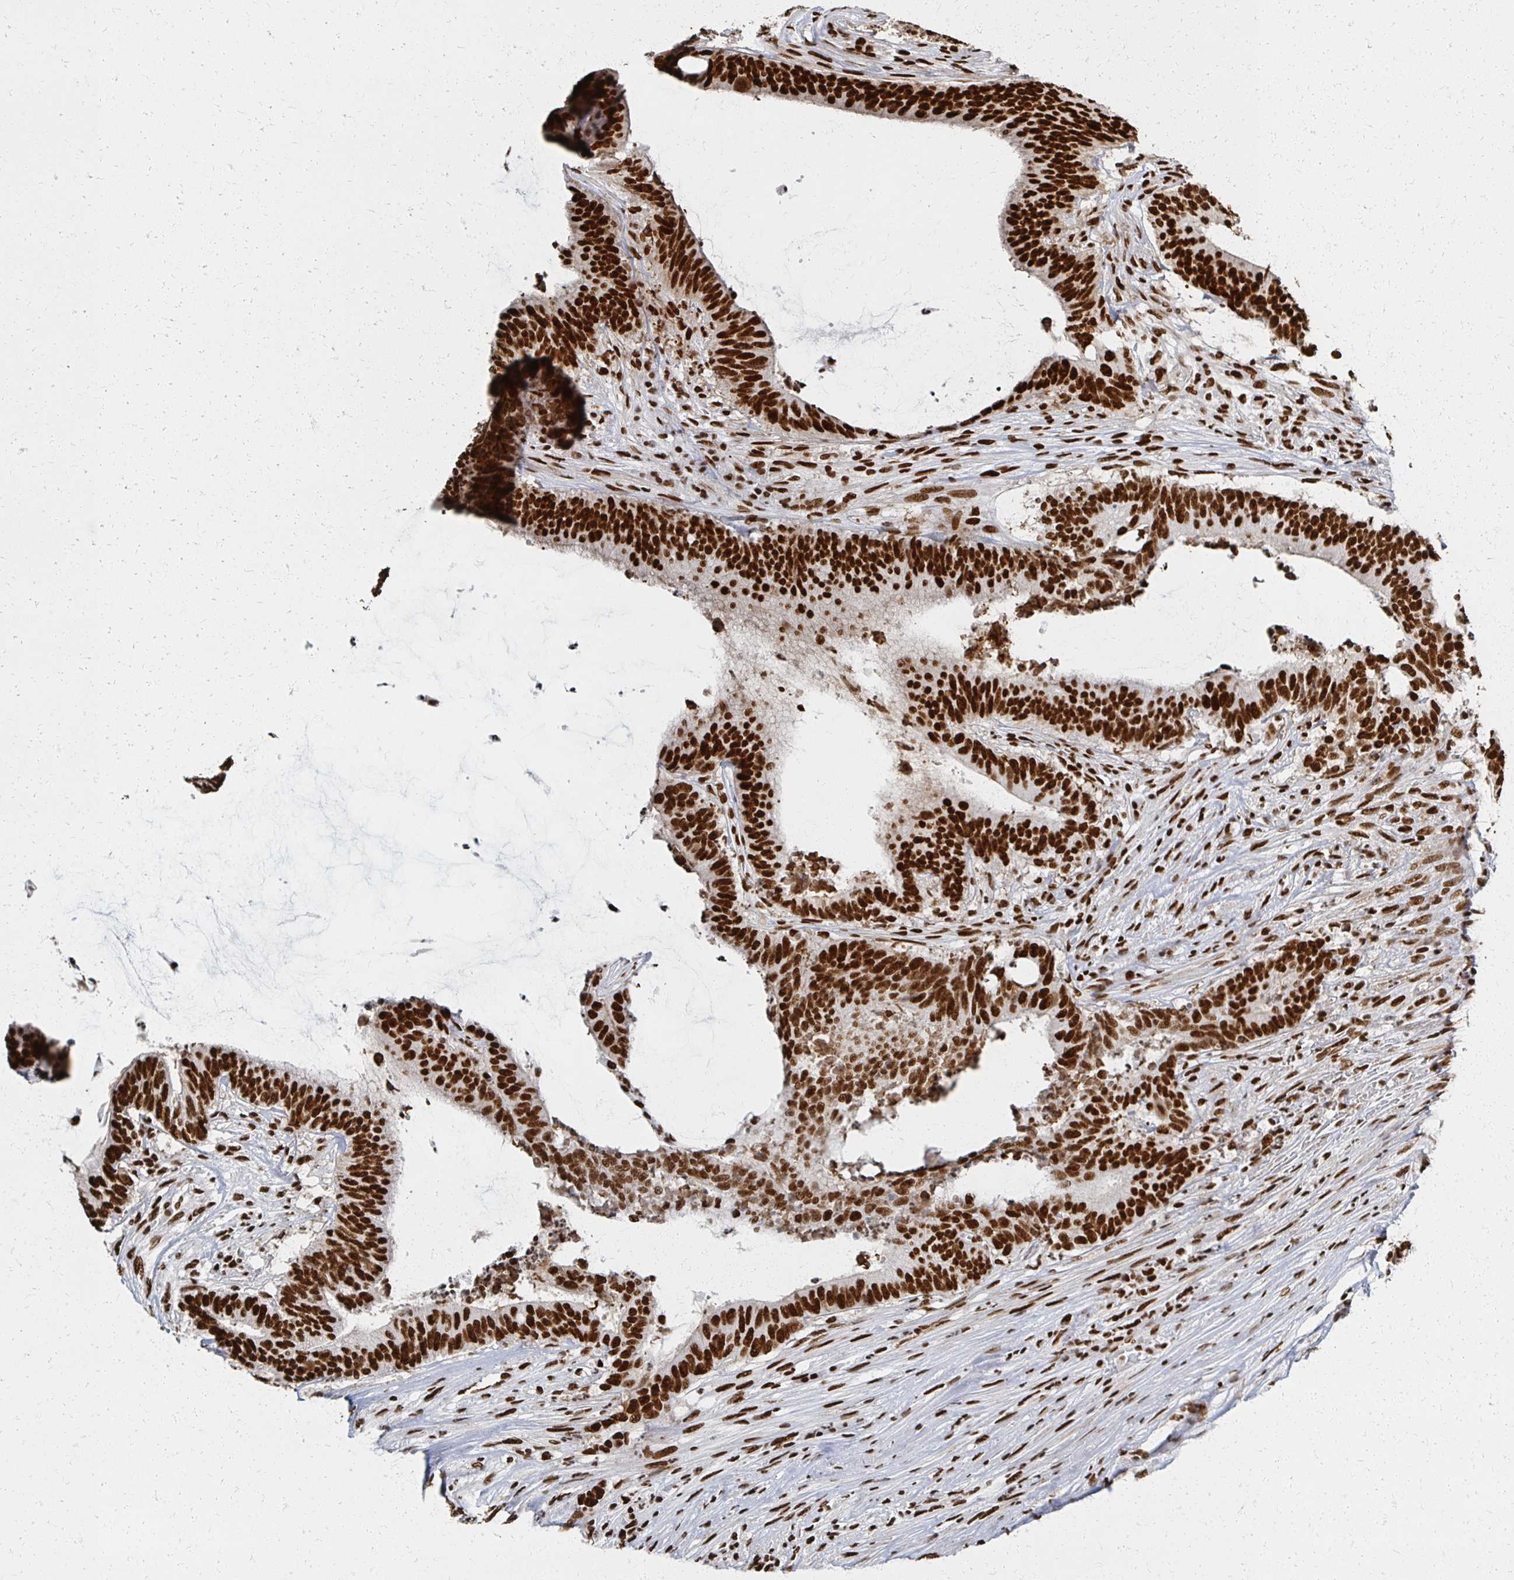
{"staining": {"intensity": "strong", "quantity": ">75%", "location": "nuclear"}, "tissue": "colorectal cancer", "cell_type": "Tumor cells", "image_type": "cancer", "snomed": [{"axis": "morphology", "description": "Adenocarcinoma, NOS"}, {"axis": "topography", "description": "Colon"}], "caption": "Protein staining by IHC exhibits strong nuclear positivity in approximately >75% of tumor cells in adenocarcinoma (colorectal). (IHC, brightfield microscopy, high magnification).", "gene": "RBBP7", "patient": {"sex": "female", "age": 43}}